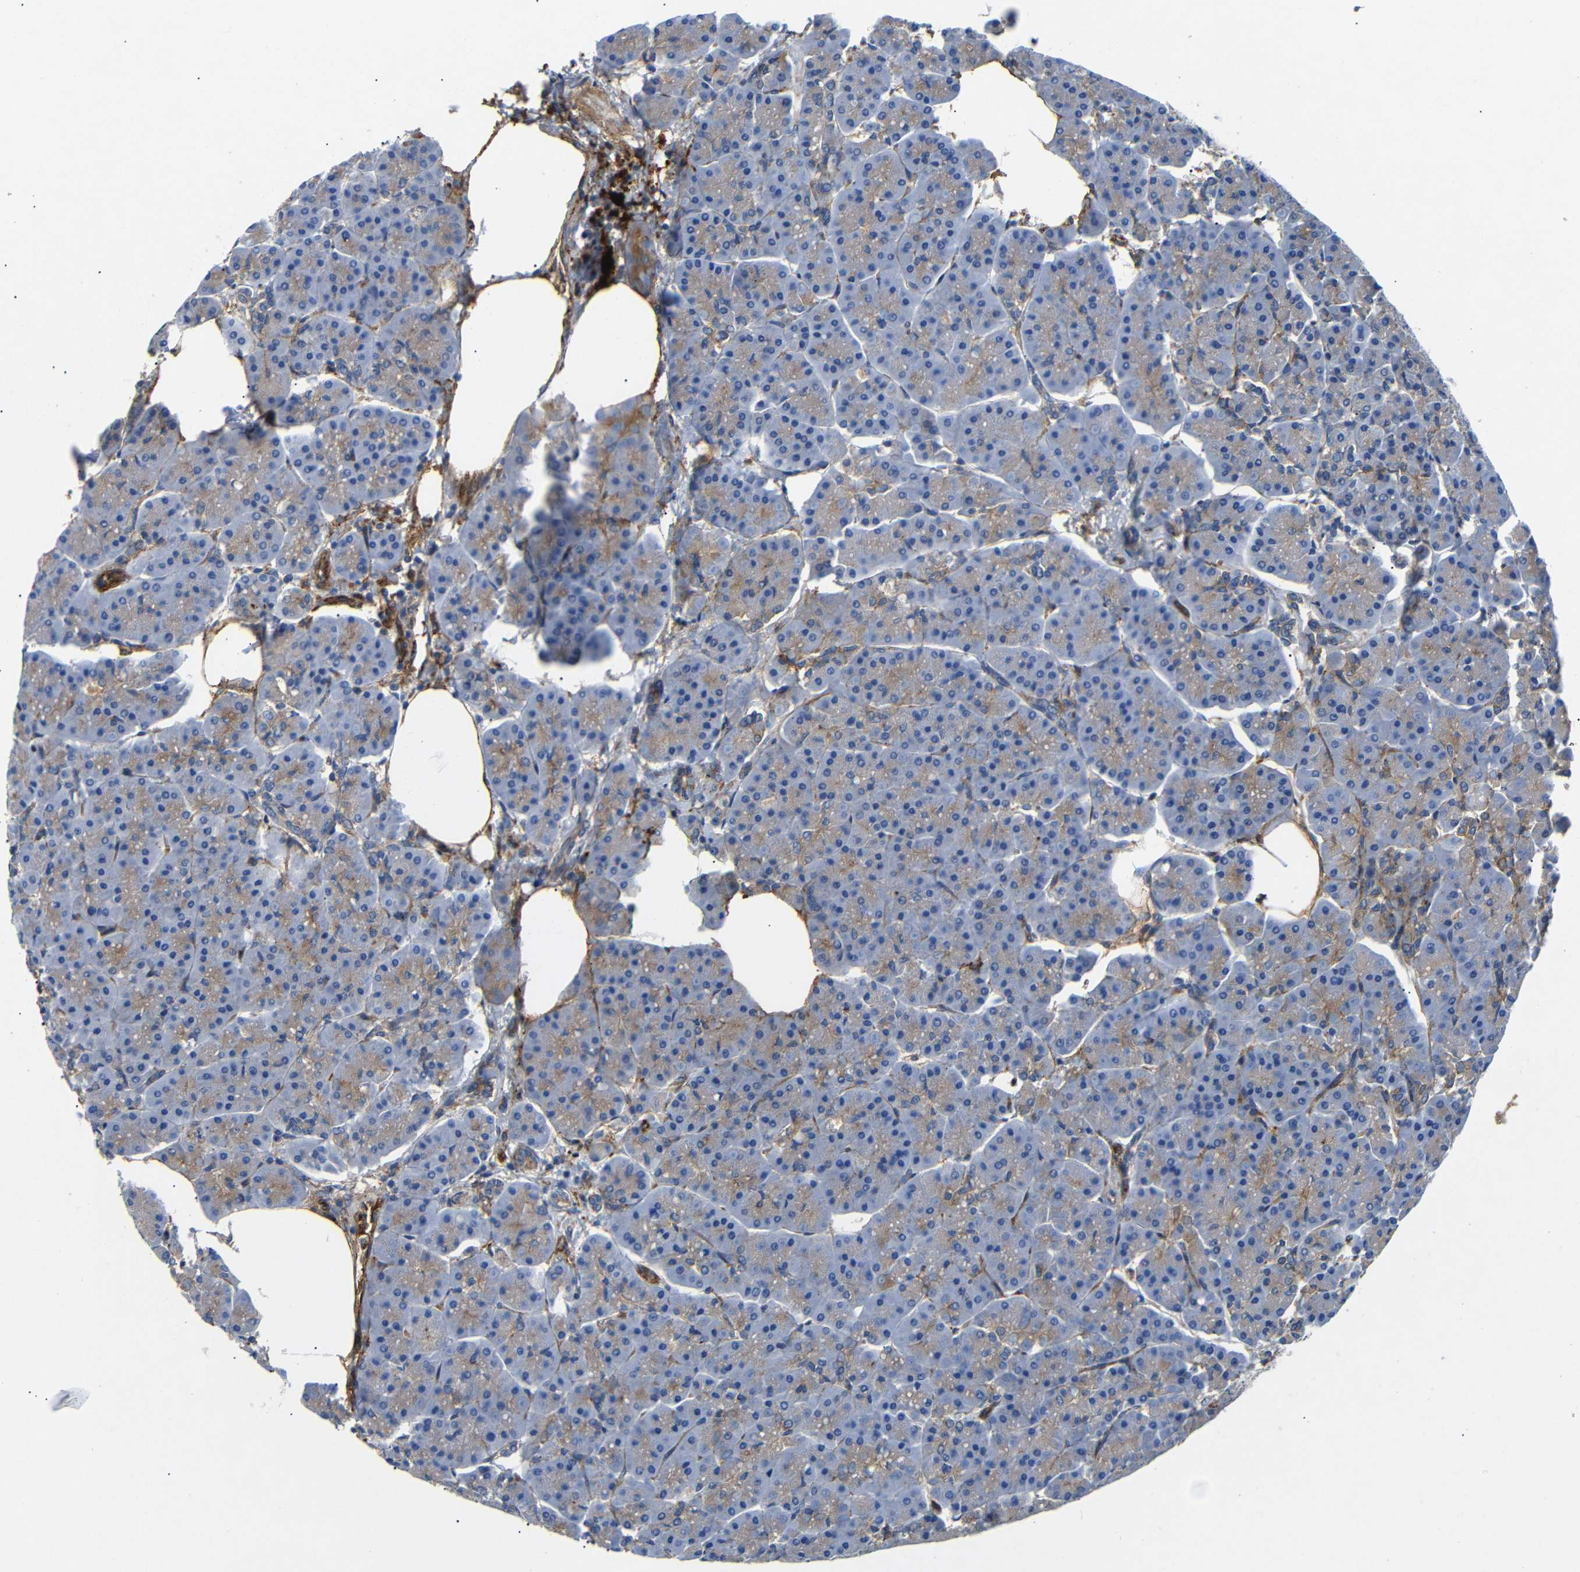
{"staining": {"intensity": "weak", "quantity": "25%-75%", "location": "cytoplasmic/membranous"}, "tissue": "pancreas", "cell_type": "Exocrine glandular cells", "image_type": "normal", "snomed": [{"axis": "morphology", "description": "Normal tissue, NOS"}, {"axis": "topography", "description": "Pancreas"}], "caption": "Immunohistochemistry micrograph of benign pancreas stained for a protein (brown), which demonstrates low levels of weak cytoplasmic/membranous positivity in approximately 25%-75% of exocrine glandular cells.", "gene": "SDCBP", "patient": {"sex": "female", "age": 70}}